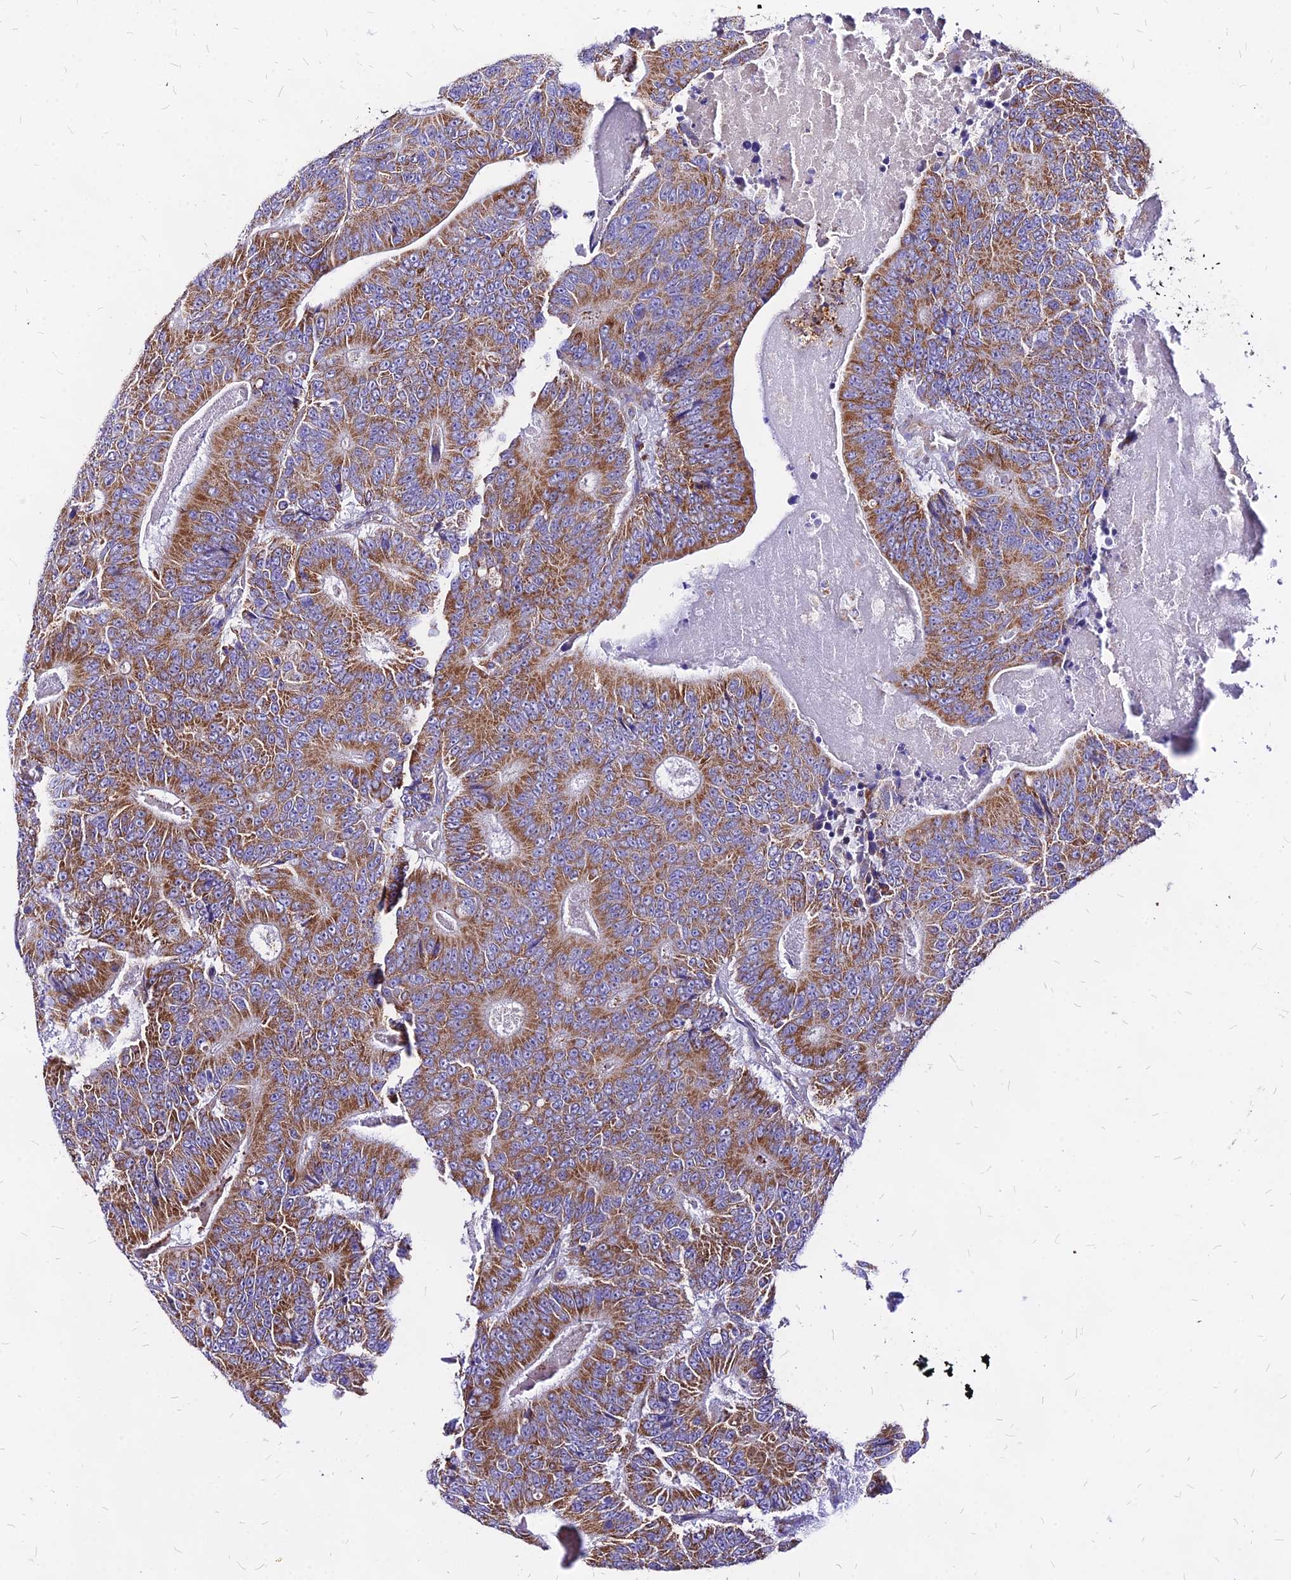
{"staining": {"intensity": "moderate", "quantity": ">75%", "location": "cytoplasmic/membranous"}, "tissue": "colorectal cancer", "cell_type": "Tumor cells", "image_type": "cancer", "snomed": [{"axis": "morphology", "description": "Adenocarcinoma, NOS"}, {"axis": "topography", "description": "Colon"}], "caption": "Immunohistochemistry (IHC) image of human colorectal cancer stained for a protein (brown), which displays medium levels of moderate cytoplasmic/membranous expression in about >75% of tumor cells.", "gene": "MRPL3", "patient": {"sex": "male", "age": 83}}